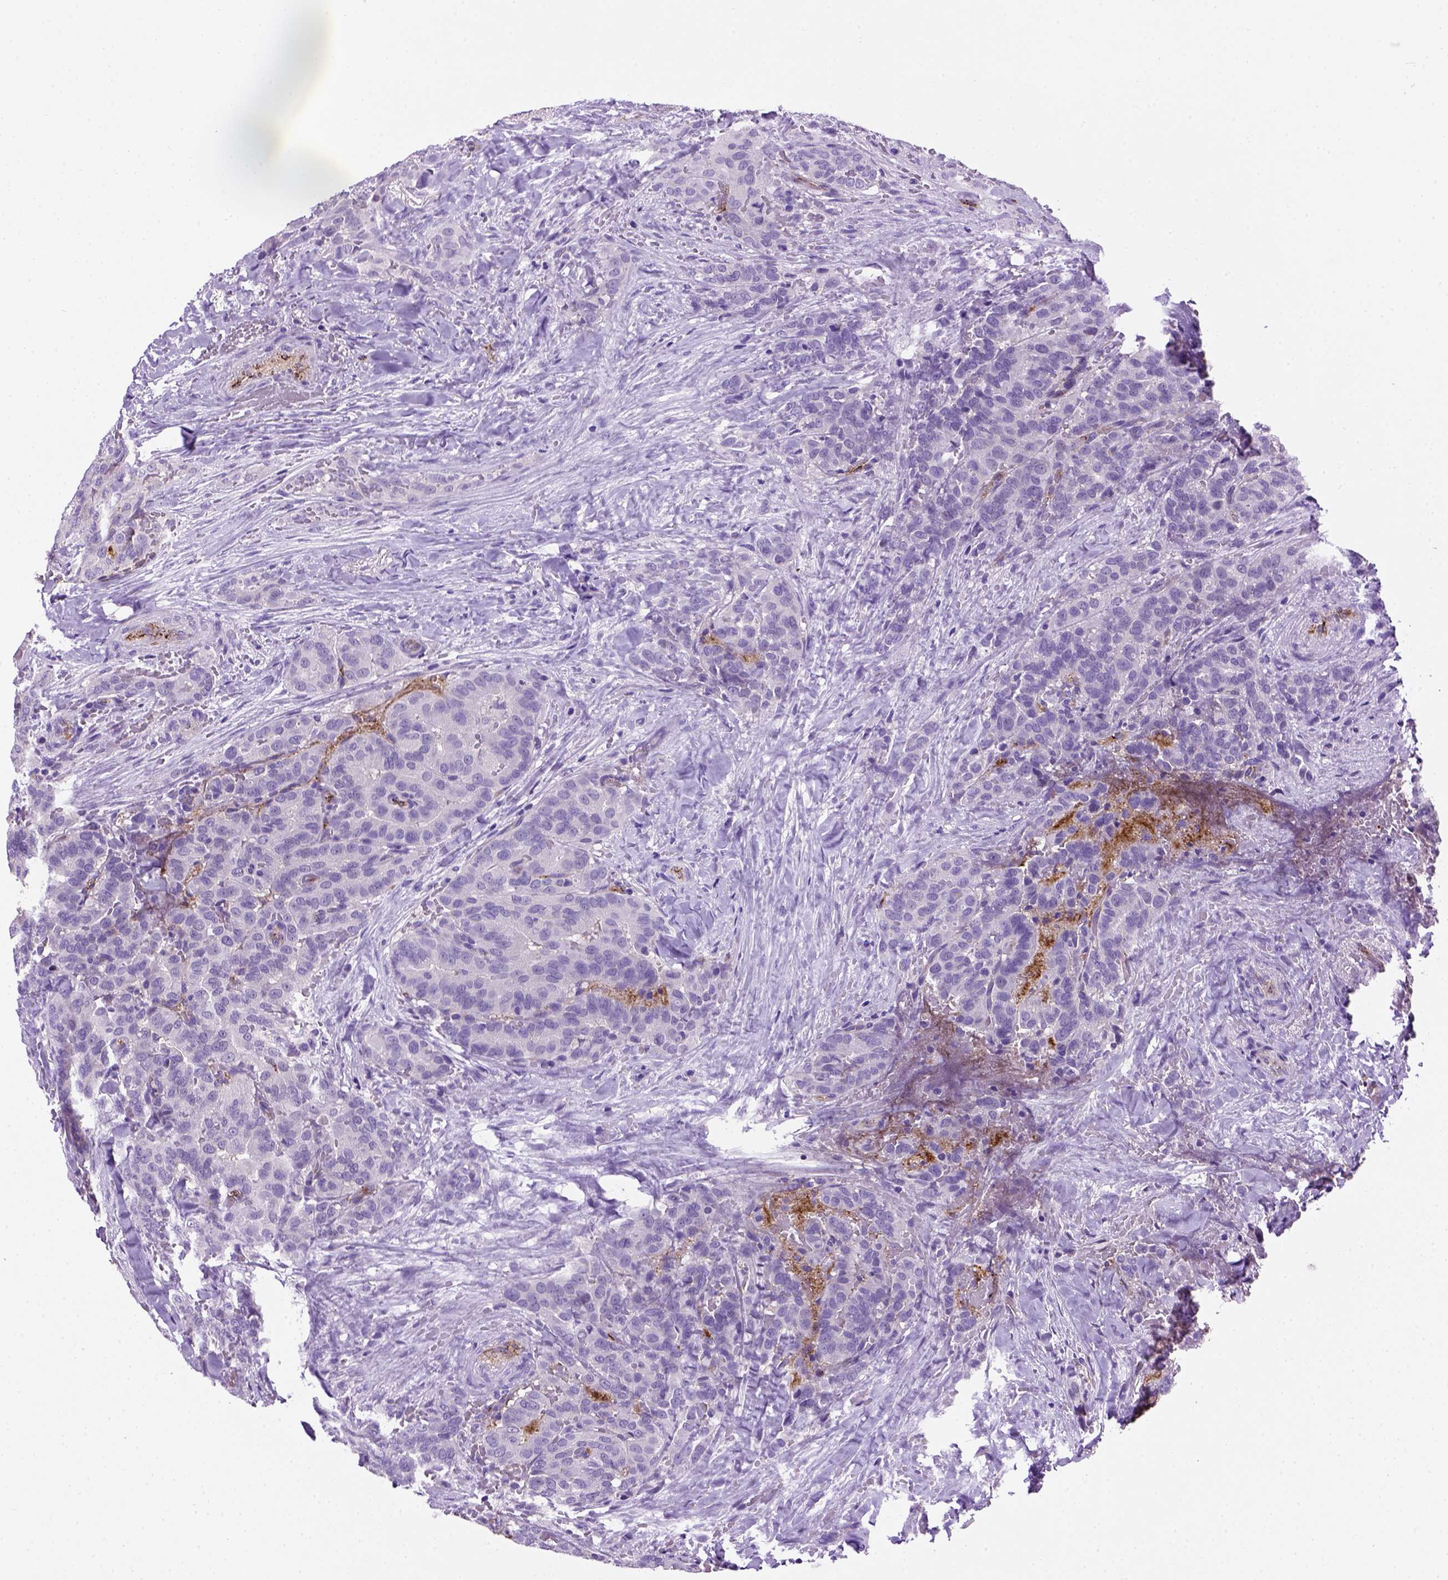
{"staining": {"intensity": "negative", "quantity": "none", "location": "none"}, "tissue": "thyroid cancer", "cell_type": "Tumor cells", "image_type": "cancer", "snomed": [{"axis": "morphology", "description": "Papillary adenocarcinoma, NOS"}, {"axis": "topography", "description": "Thyroid gland"}], "caption": "The immunohistochemistry histopathology image has no significant staining in tumor cells of thyroid cancer (papillary adenocarcinoma) tissue.", "gene": "VWF", "patient": {"sex": "male", "age": 61}}